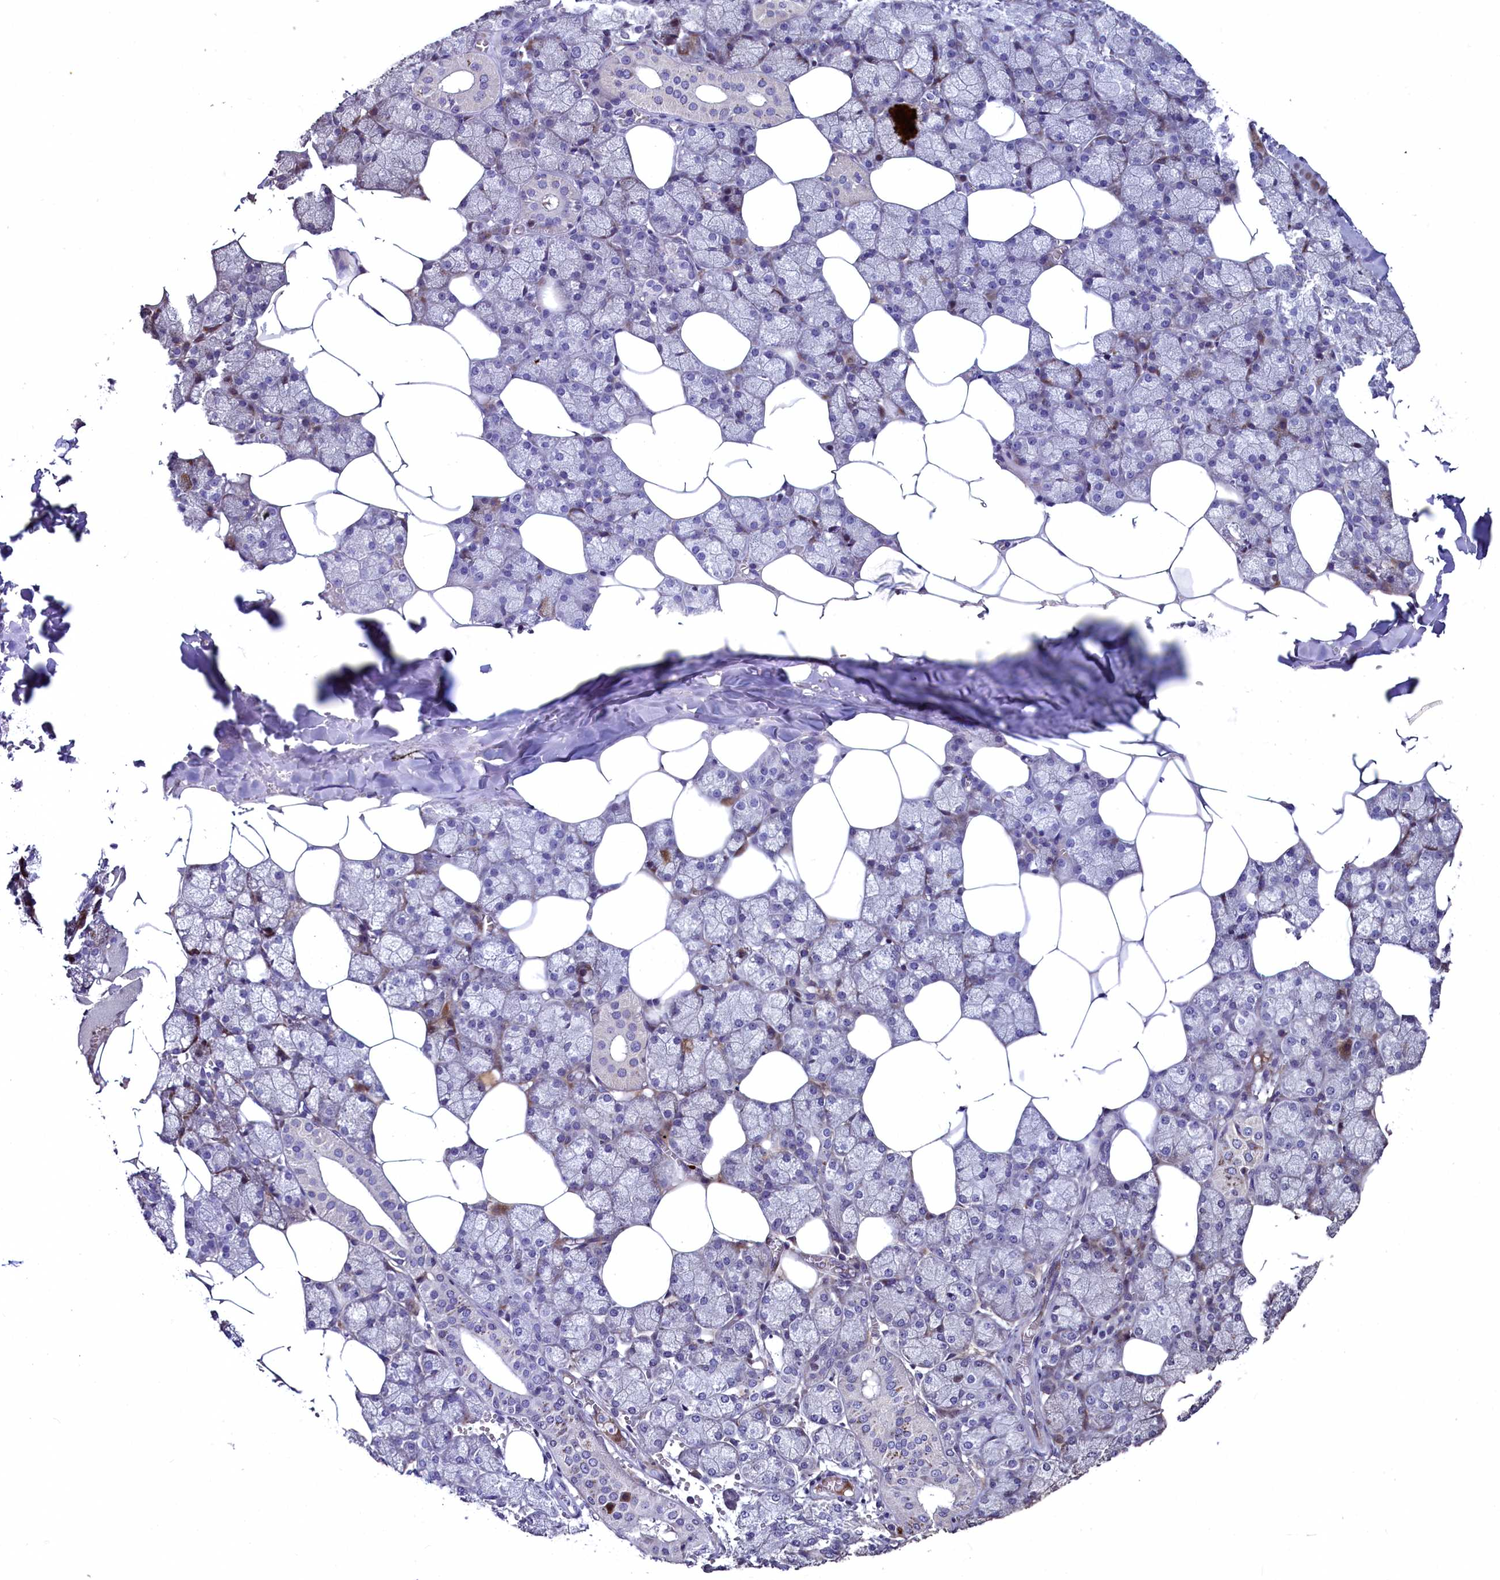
{"staining": {"intensity": "moderate", "quantity": "<25%", "location": "nuclear"}, "tissue": "salivary gland", "cell_type": "Glandular cells", "image_type": "normal", "snomed": [{"axis": "morphology", "description": "Normal tissue, NOS"}, {"axis": "topography", "description": "Salivary gland"}], "caption": "Brown immunohistochemical staining in unremarkable human salivary gland reveals moderate nuclear positivity in approximately <25% of glandular cells.", "gene": "SLC39A6", "patient": {"sex": "male", "age": 62}}